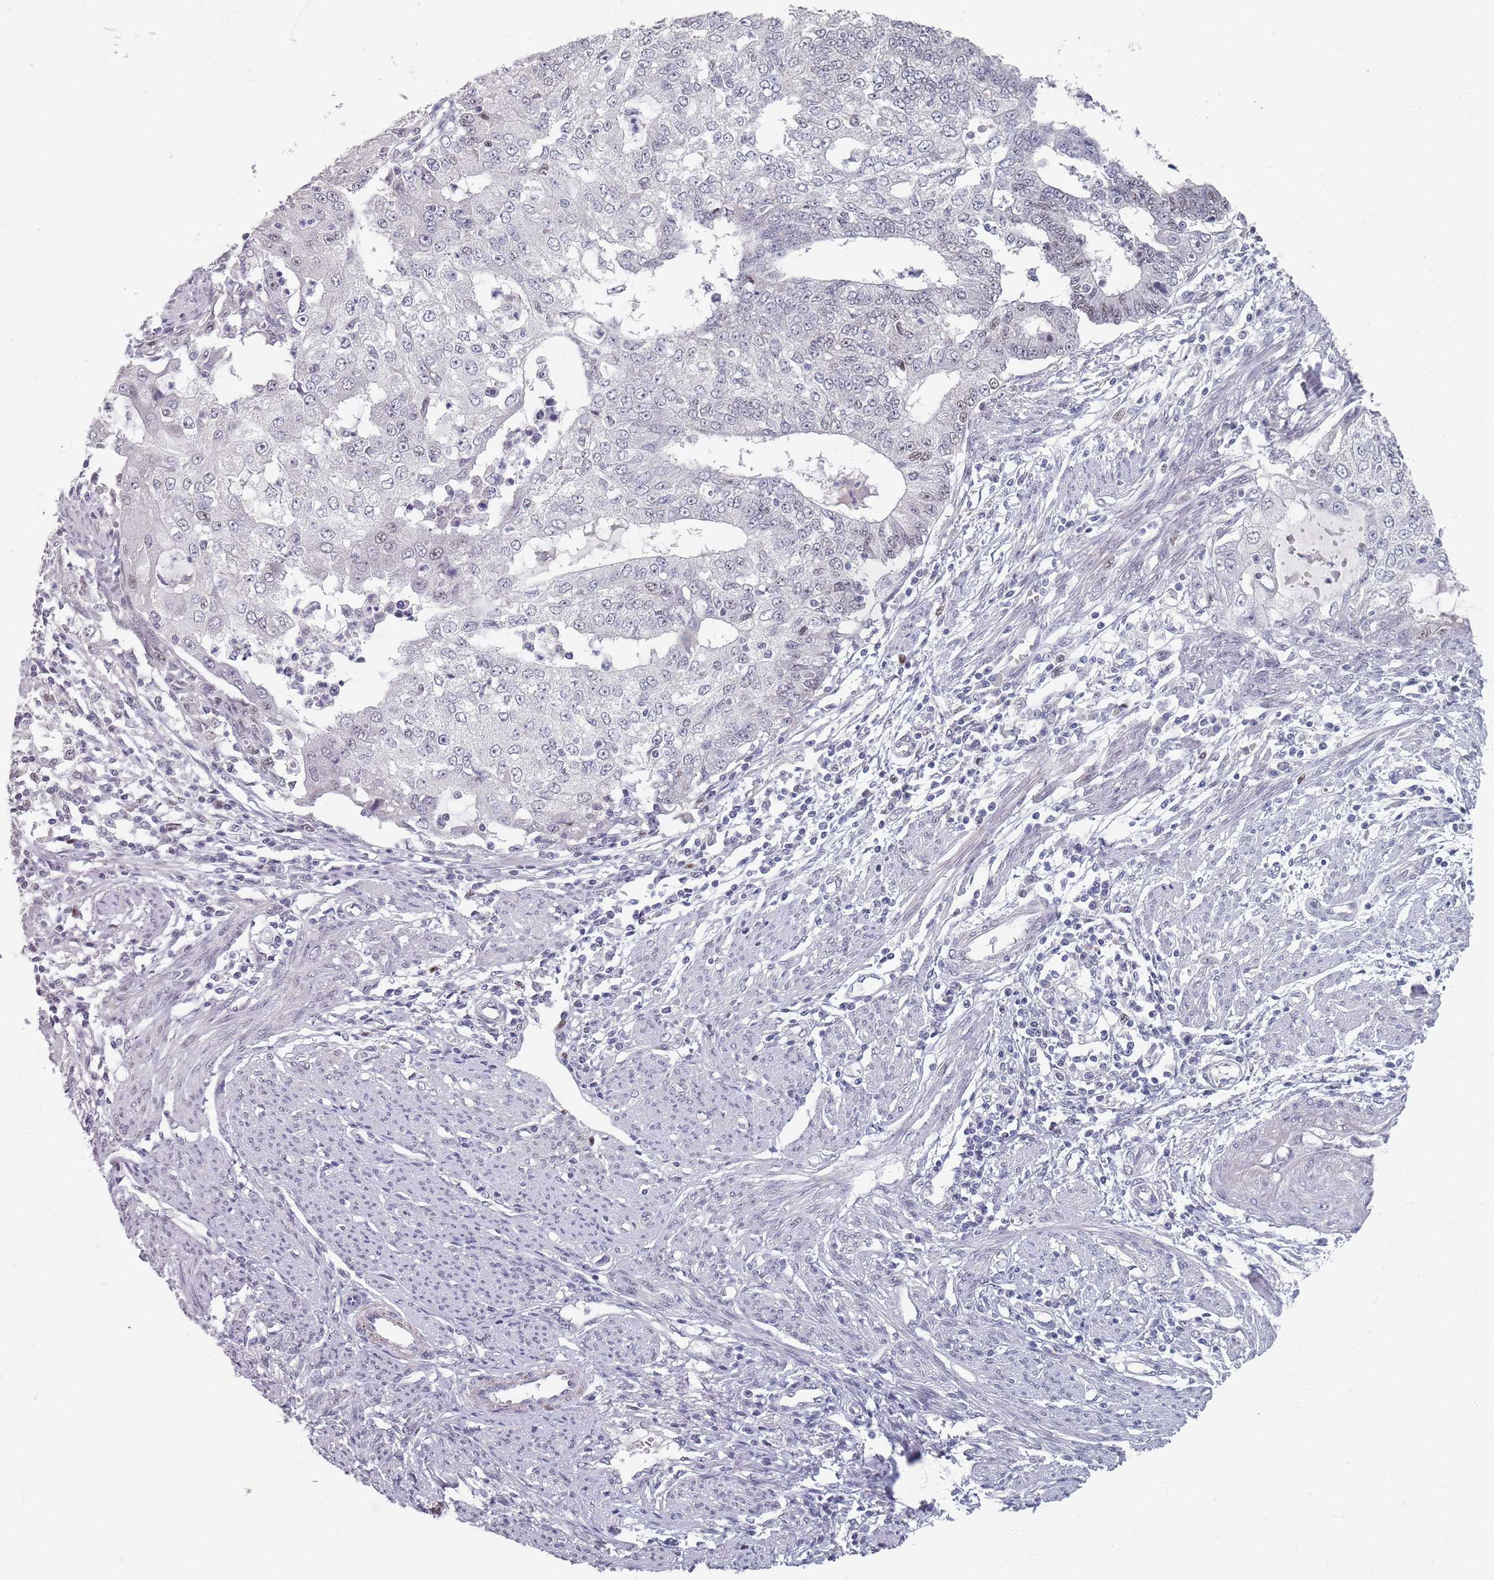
{"staining": {"intensity": "negative", "quantity": "none", "location": "none"}, "tissue": "endometrial cancer", "cell_type": "Tumor cells", "image_type": "cancer", "snomed": [{"axis": "morphology", "description": "Adenocarcinoma, NOS"}, {"axis": "topography", "description": "Endometrium"}], "caption": "A high-resolution histopathology image shows immunohistochemistry staining of adenocarcinoma (endometrial), which reveals no significant positivity in tumor cells. The staining was performed using DAB to visualize the protein expression in brown, while the nuclei were stained in blue with hematoxylin (Magnification: 20x).", "gene": "SAMD1", "patient": {"sex": "female", "age": 56}}